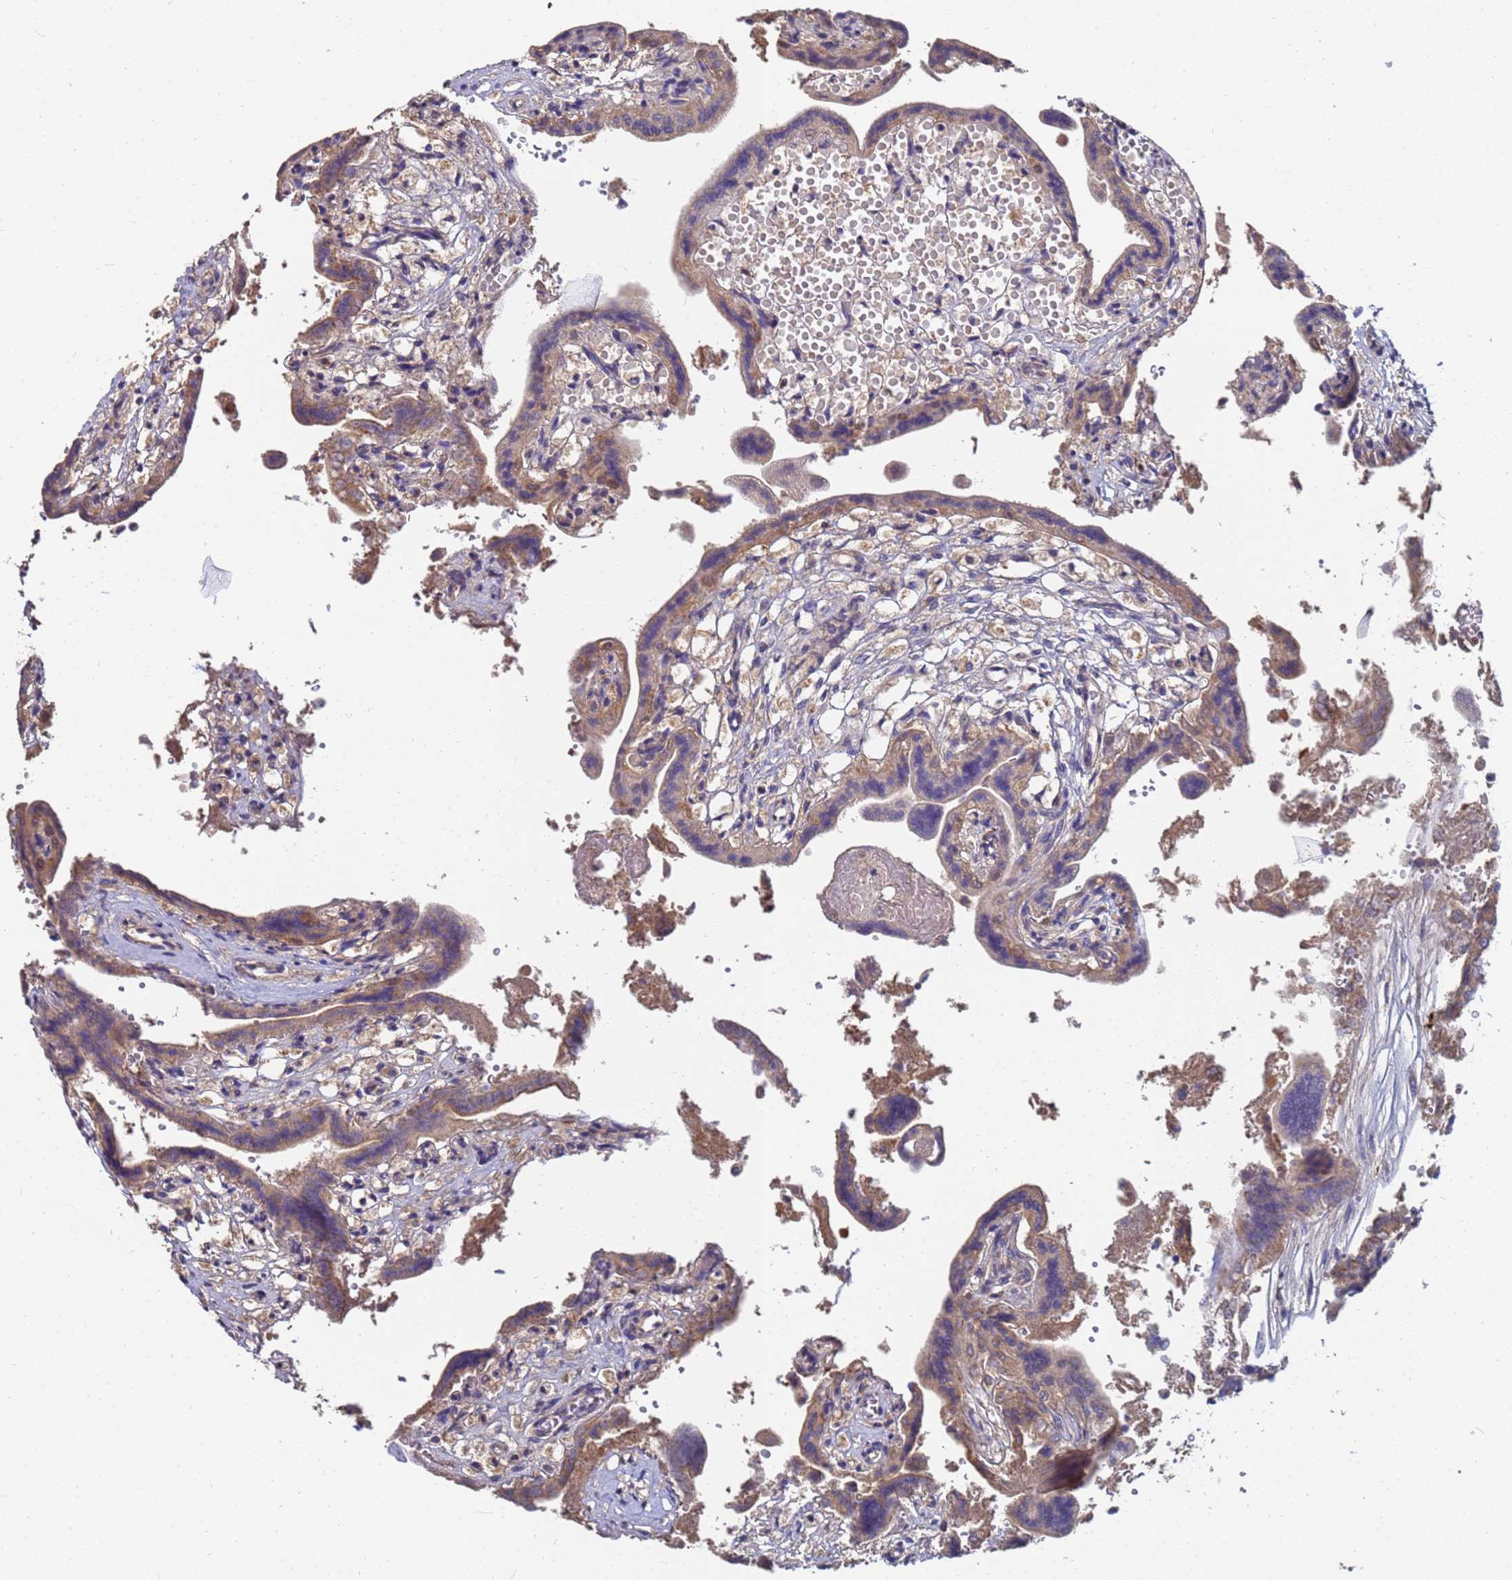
{"staining": {"intensity": "moderate", "quantity": "25%-75%", "location": "cytoplasmic/membranous"}, "tissue": "placenta", "cell_type": "Trophoblastic cells", "image_type": "normal", "snomed": [{"axis": "morphology", "description": "Normal tissue, NOS"}, {"axis": "topography", "description": "Placenta"}], "caption": "Immunohistochemistry (IHC) of benign placenta demonstrates medium levels of moderate cytoplasmic/membranous positivity in about 25%-75% of trophoblastic cells.", "gene": "C5orf34", "patient": {"sex": "female", "age": 37}}